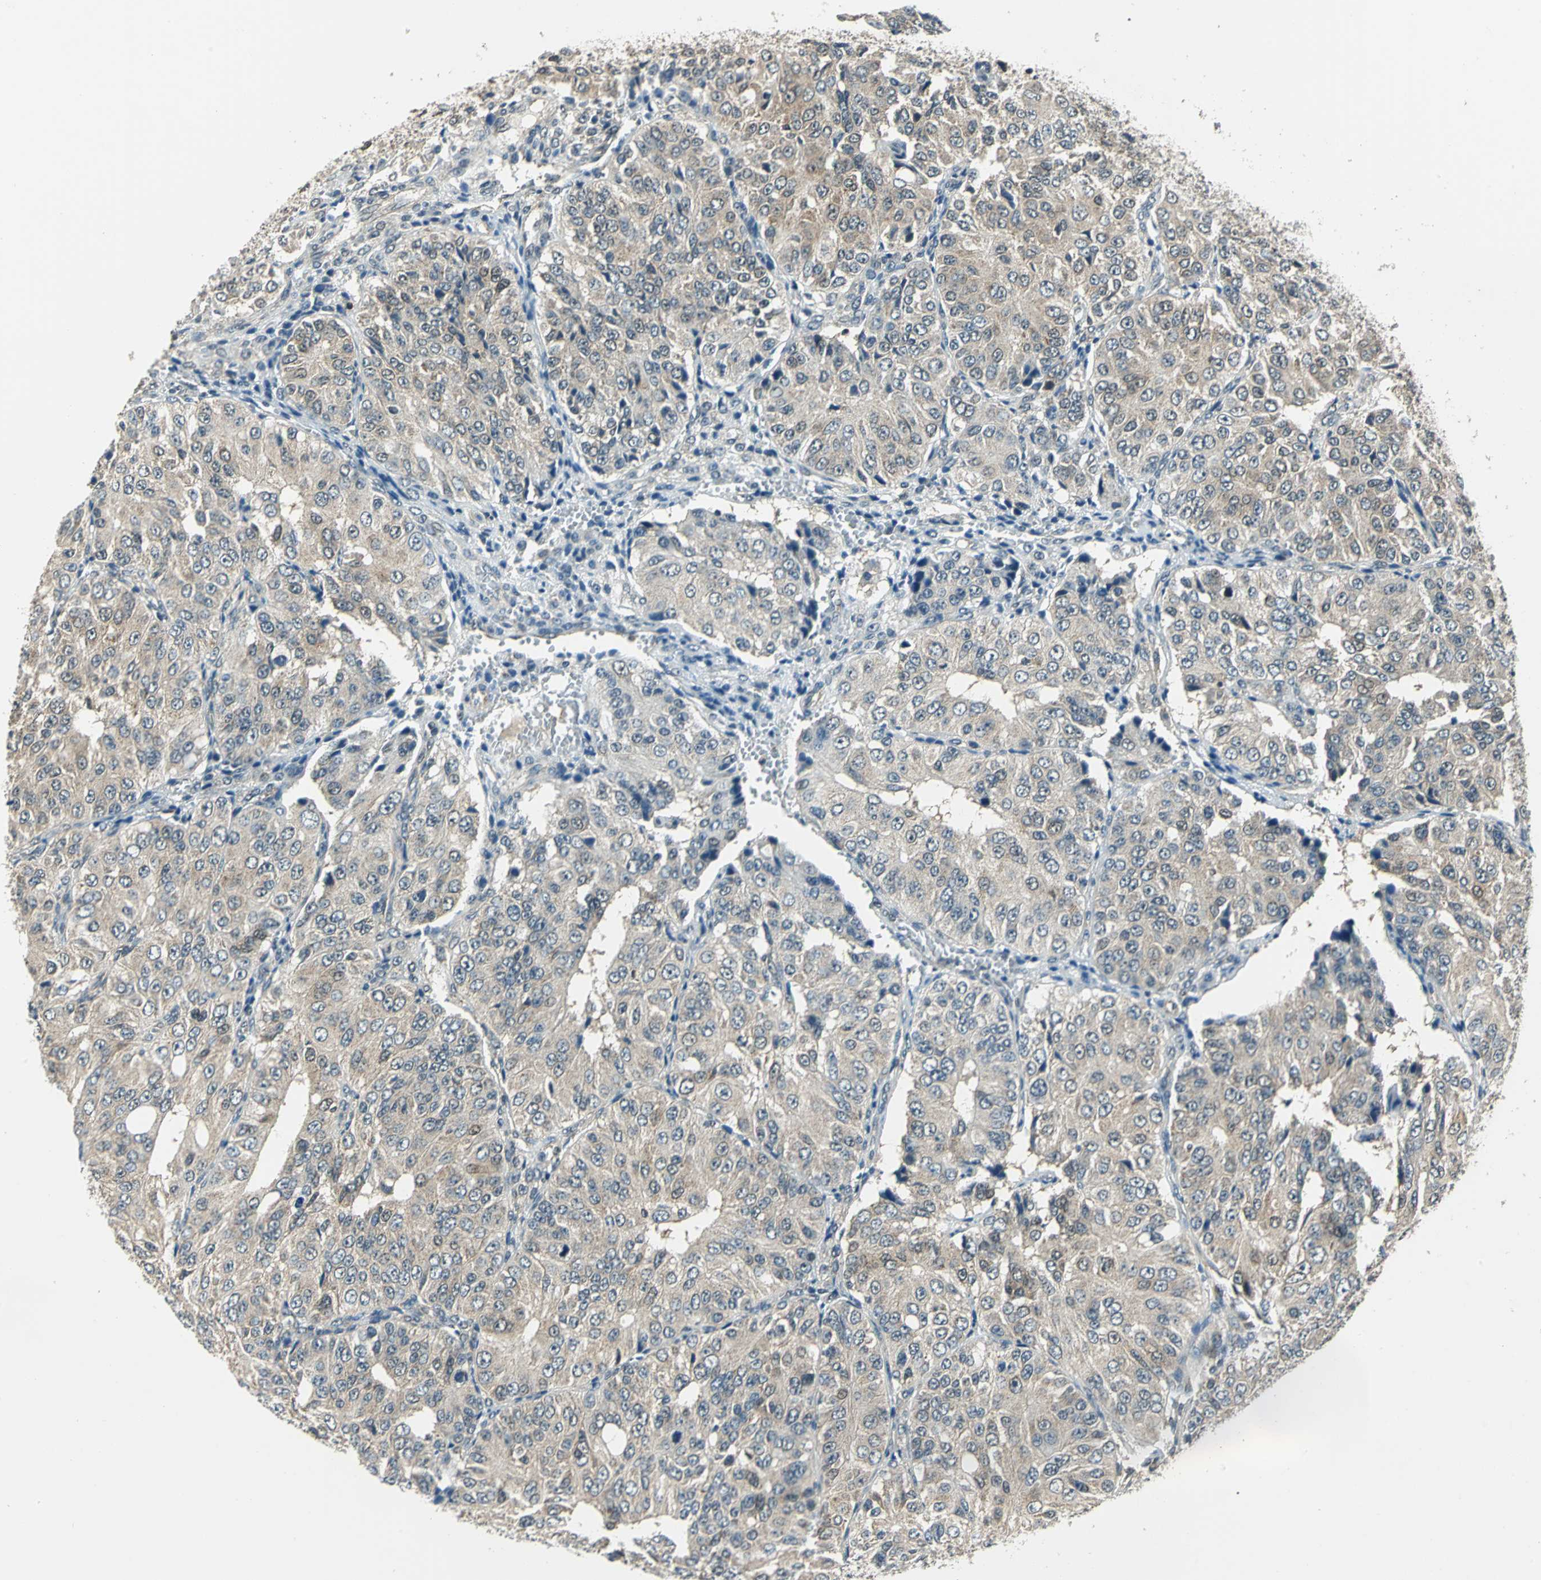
{"staining": {"intensity": "weak", "quantity": ">75%", "location": "cytoplasmic/membranous"}, "tissue": "ovarian cancer", "cell_type": "Tumor cells", "image_type": "cancer", "snomed": [{"axis": "morphology", "description": "Carcinoma, endometroid"}, {"axis": "topography", "description": "Ovary"}], "caption": "Immunohistochemistry (IHC) (DAB) staining of ovarian cancer (endometroid carcinoma) demonstrates weak cytoplasmic/membranous protein expression in approximately >75% of tumor cells. Using DAB (brown) and hematoxylin (blue) stains, captured at high magnification using brightfield microscopy.", "gene": "NUDT2", "patient": {"sex": "female", "age": 51}}